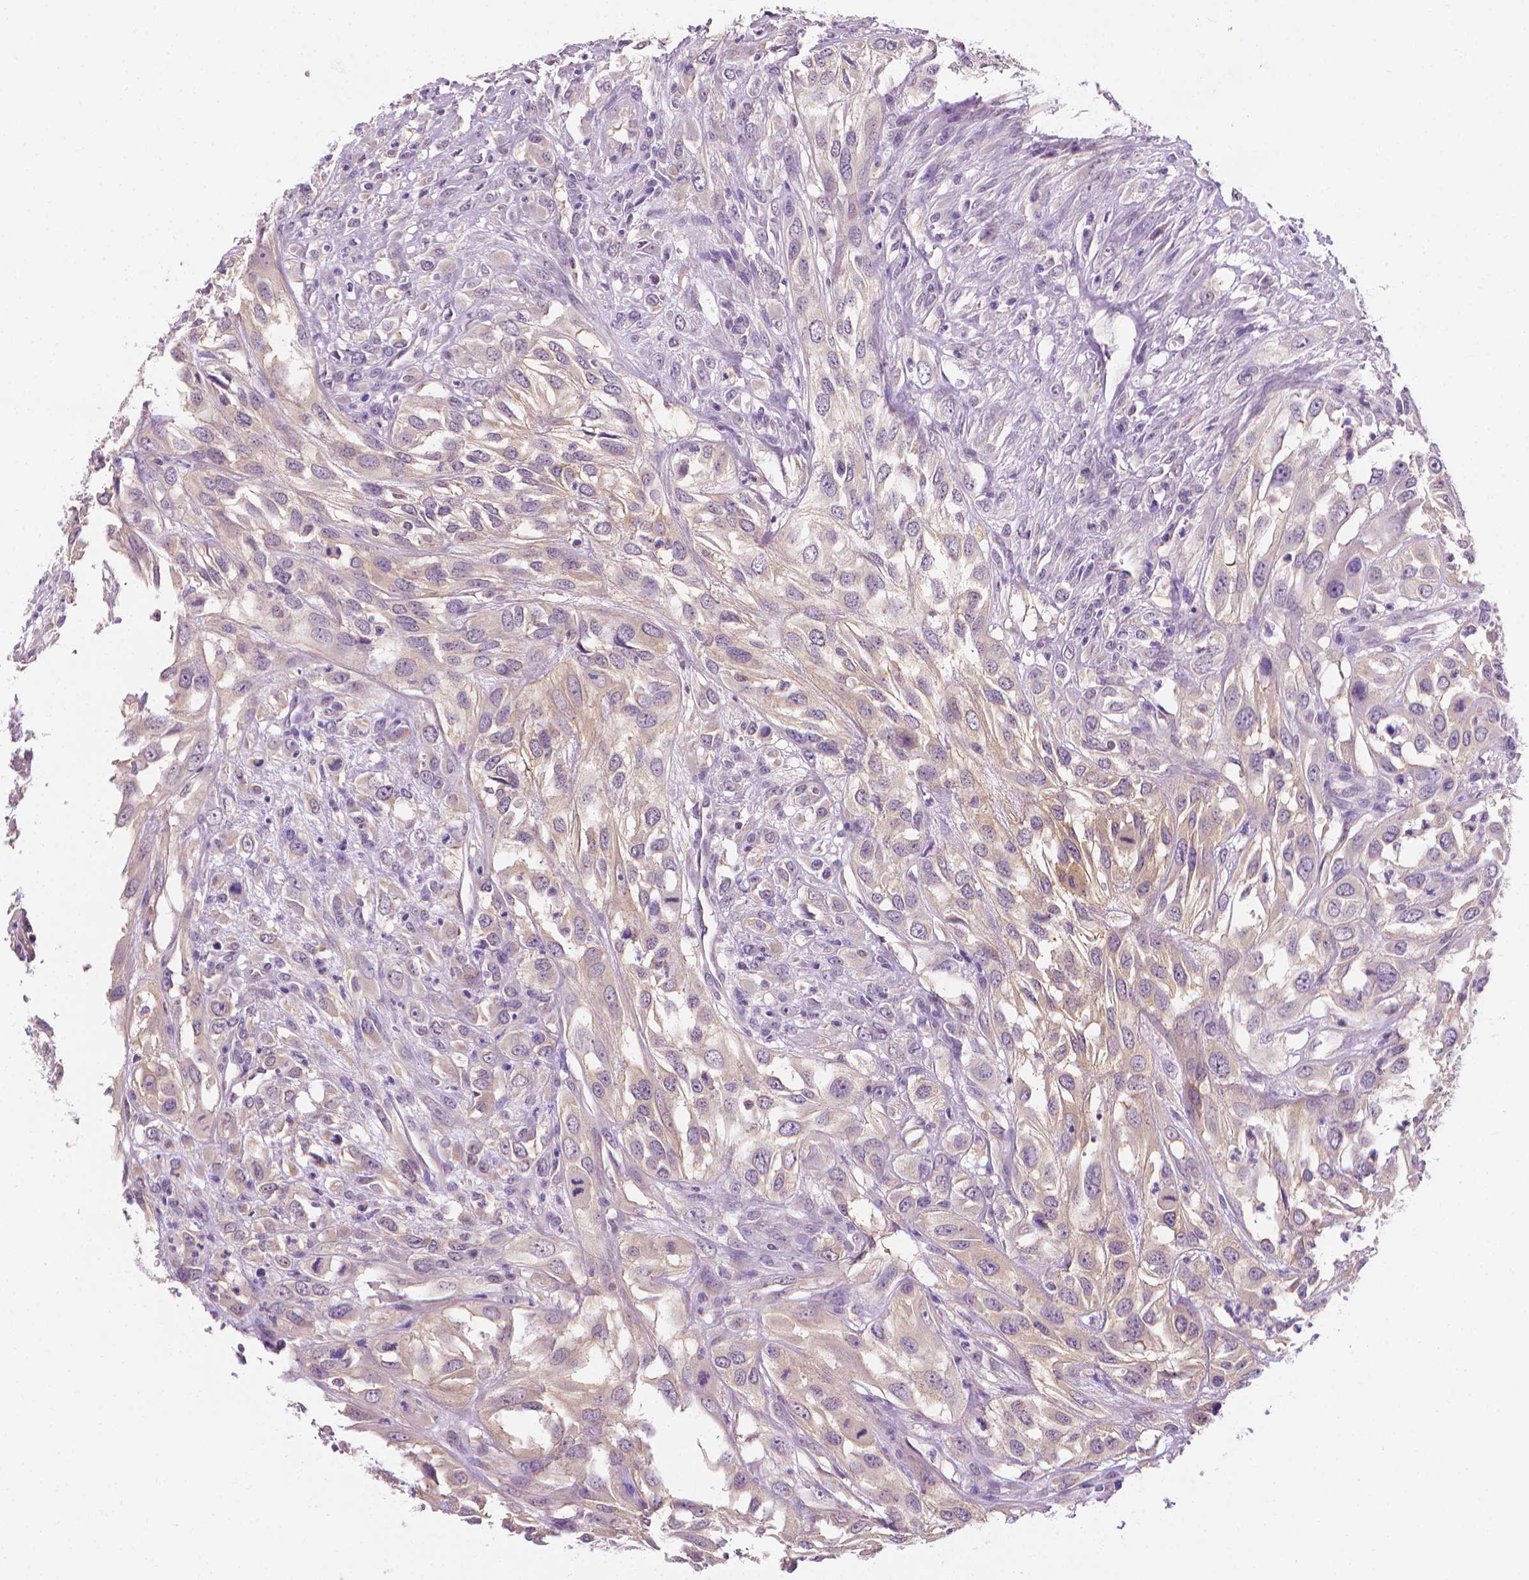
{"staining": {"intensity": "weak", "quantity": ">75%", "location": "cytoplasmic/membranous"}, "tissue": "urothelial cancer", "cell_type": "Tumor cells", "image_type": "cancer", "snomed": [{"axis": "morphology", "description": "Urothelial carcinoma, High grade"}, {"axis": "topography", "description": "Urinary bladder"}], "caption": "A photomicrograph of urothelial carcinoma (high-grade) stained for a protein demonstrates weak cytoplasmic/membranous brown staining in tumor cells.", "gene": "FASN", "patient": {"sex": "male", "age": 67}}